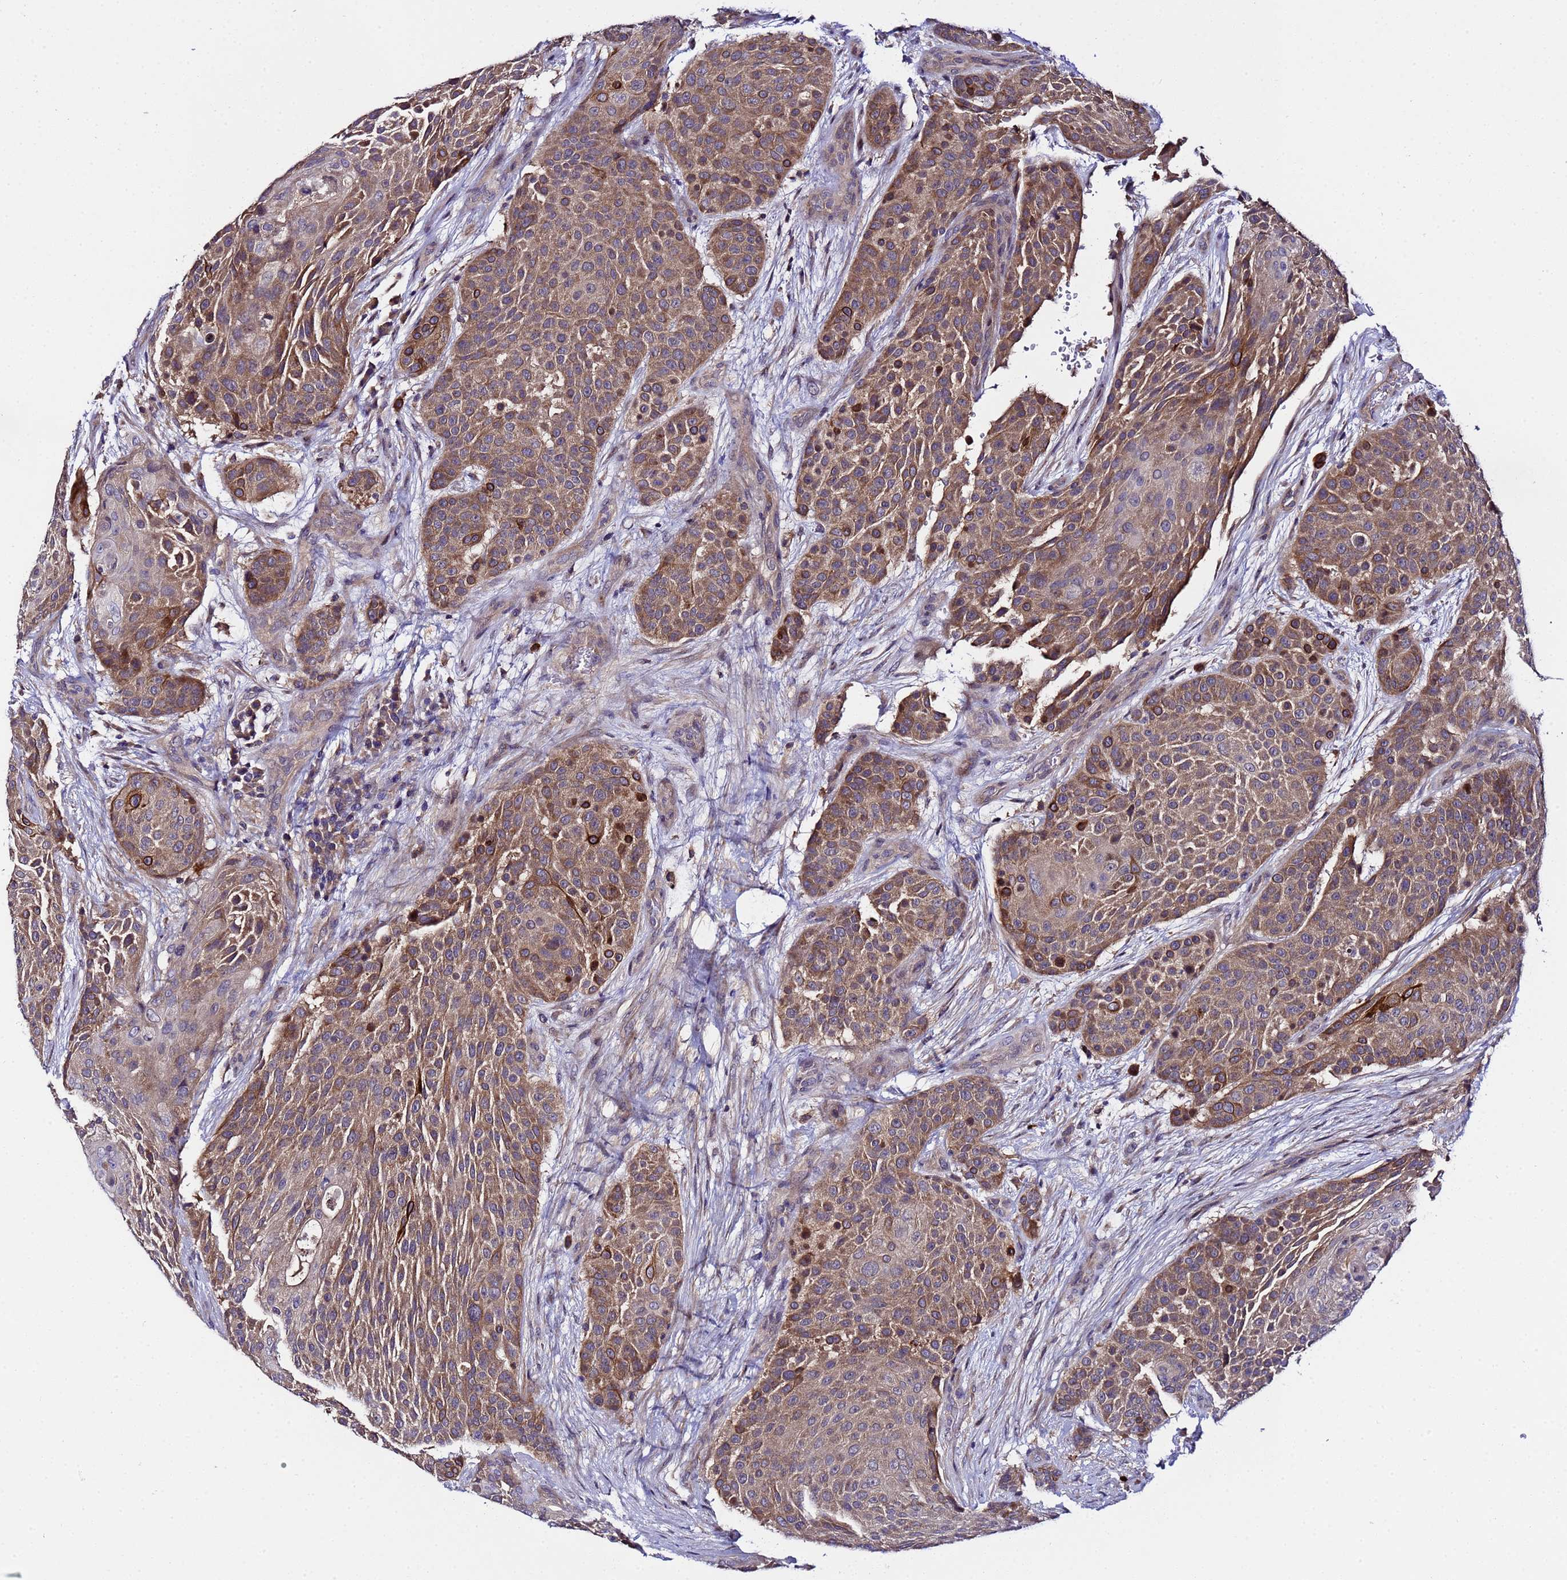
{"staining": {"intensity": "moderate", "quantity": ">75%", "location": "cytoplasmic/membranous"}, "tissue": "urothelial cancer", "cell_type": "Tumor cells", "image_type": "cancer", "snomed": [{"axis": "morphology", "description": "Urothelial carcinoma, High grade"}, {"axis": "topography", "description": "Urinary bladder"}], "caption": "The immunohistochemical stain highlights moderate cytoplasmic/membranous positivity in tumor cells of urothelial carcinoma (high-grade) tissue.", "gene": "PLXDC2", "patient": {"sex": "female", "age": 63}}